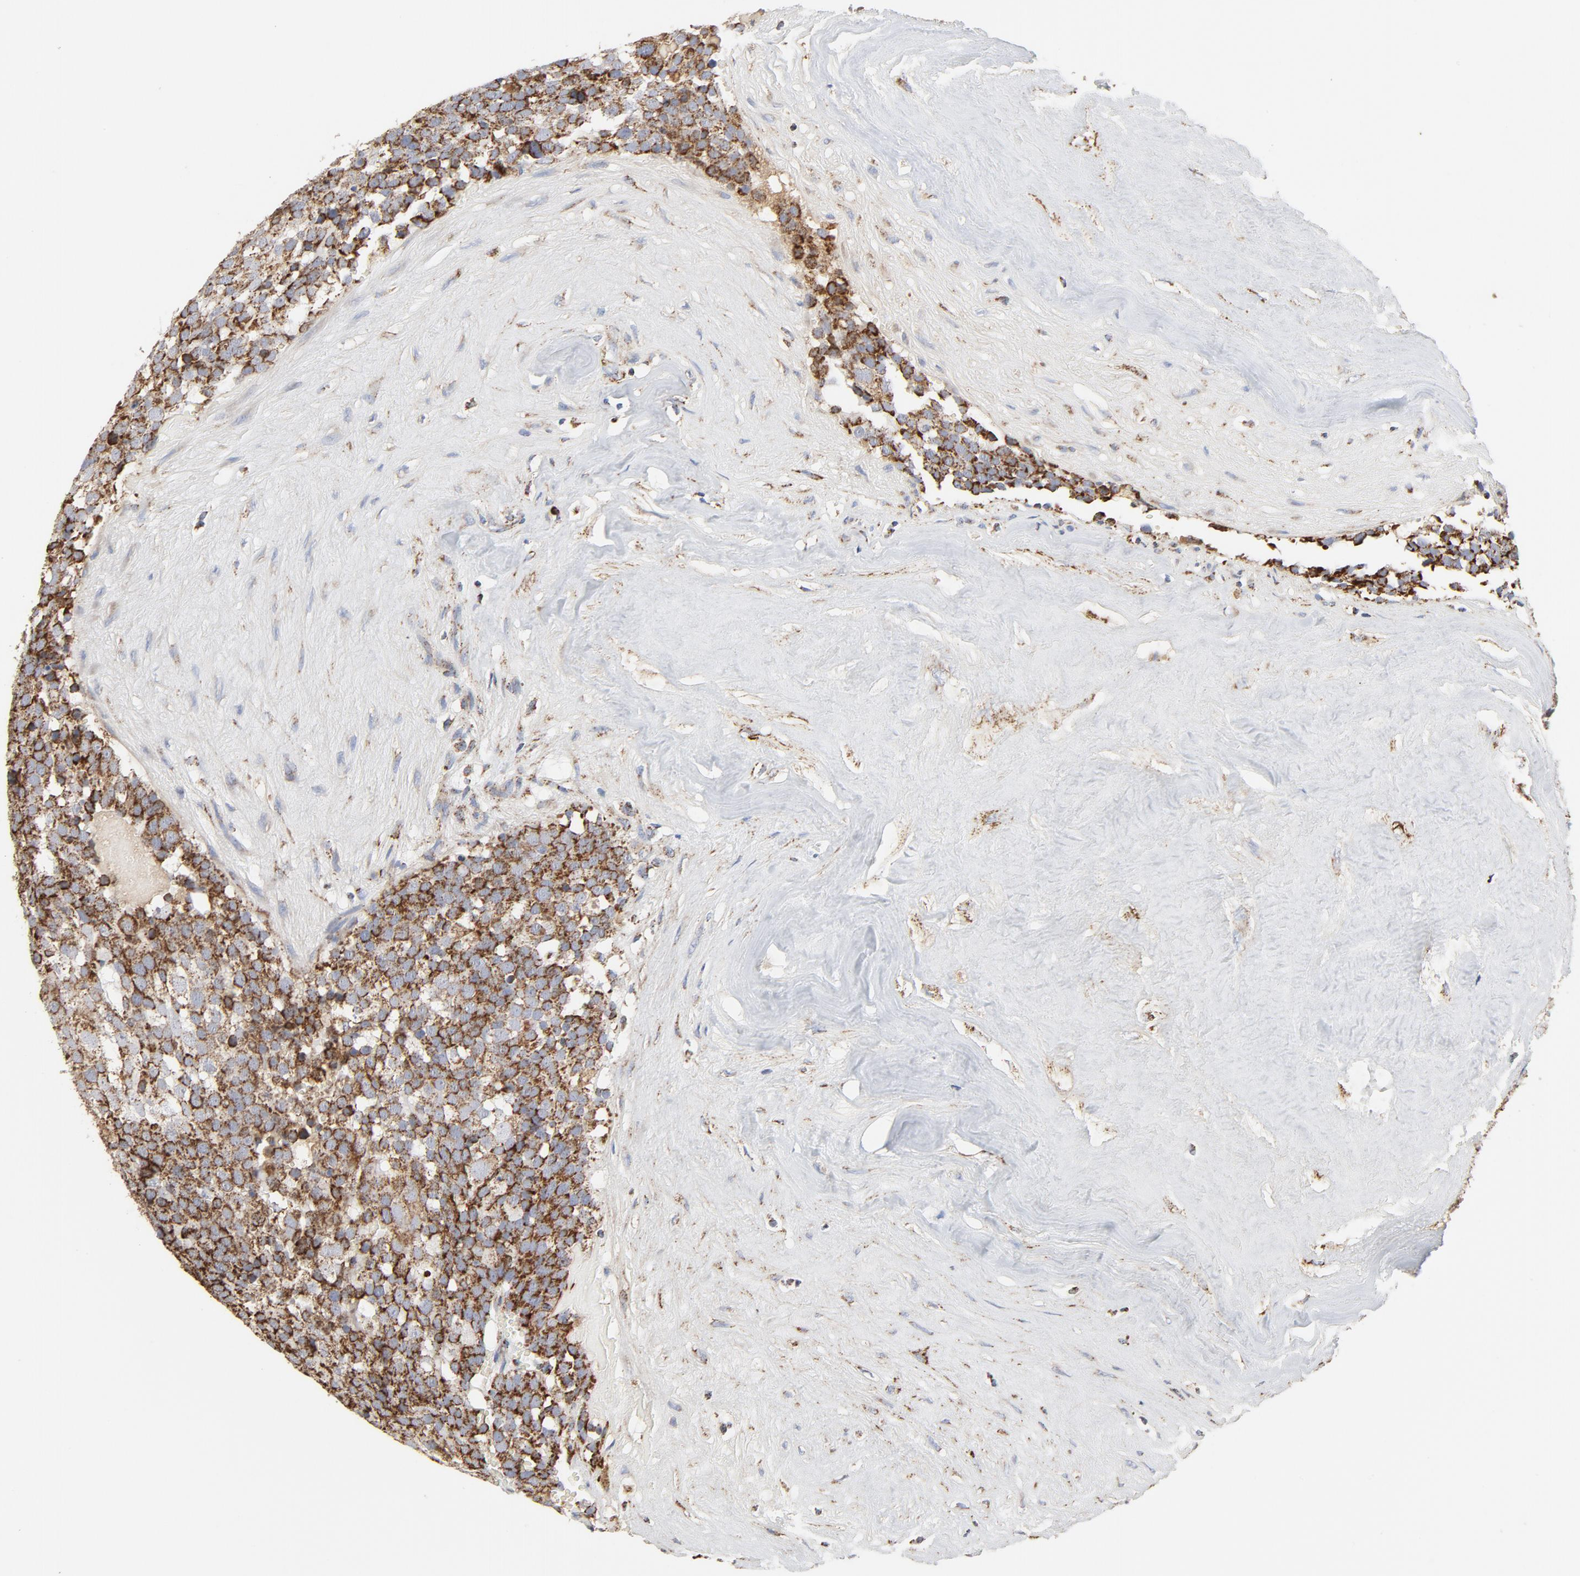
{"staining": {"intensity": "strong", "quantity": ">75%", "location": "cytoplasmic/membranous"}, "tissue": "testis cancer", "cell_type": "Tumor cells", "image_type": "cancer", "snomed": [{"axis": "morphology", "description": "Seminoma, NOS"}, {"axis": "topography", "description": "Testis"}], "caption": "Immunohistochemical staining of testis cancer reveals high levels of strong cytoplasmic/membranous expression in approximately >75% of tumor cells.", "gene": "PCNX4", "patient": {"sex": "male", "age": 71}}